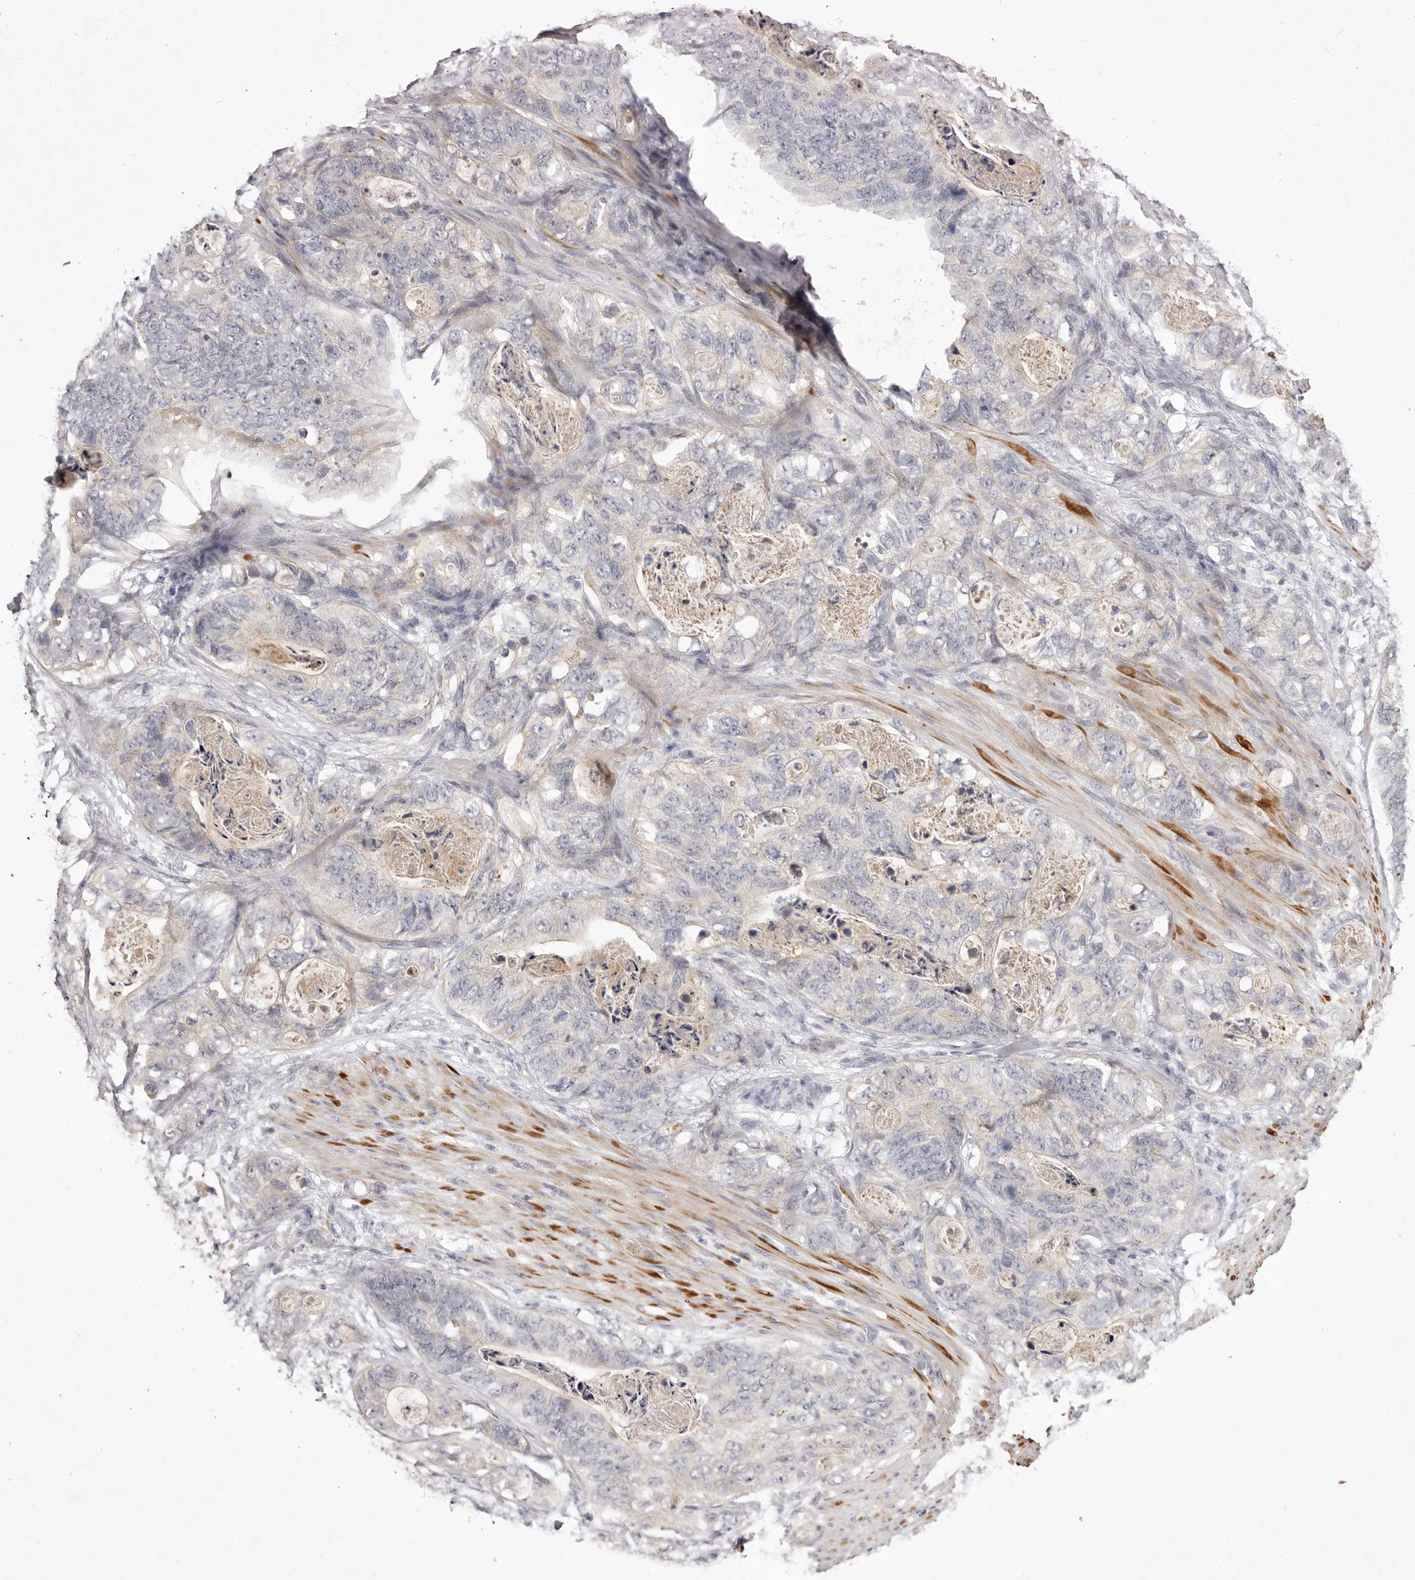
{"staining": {"intensity": "negative", "quantity": "none", "location": "none"}, "tissue": "stomach cancer", "cell_type": "Tumor cells", "image_type": "cancer", "snomed": [{"axis": "morphology", "description": "Normal tissue, NOS"}, {"axis": "morphology", "description": "Adenocarcinoma, NOS"}, {"axis": "topography", "description": "Stomach"}], "caption": "A histopathology image of human stomach cancer (adenocarcinoma) is negative for staining in tumor cells.", "gene": "GARNL3", "patient": {"sex": "female", "age": 89}}